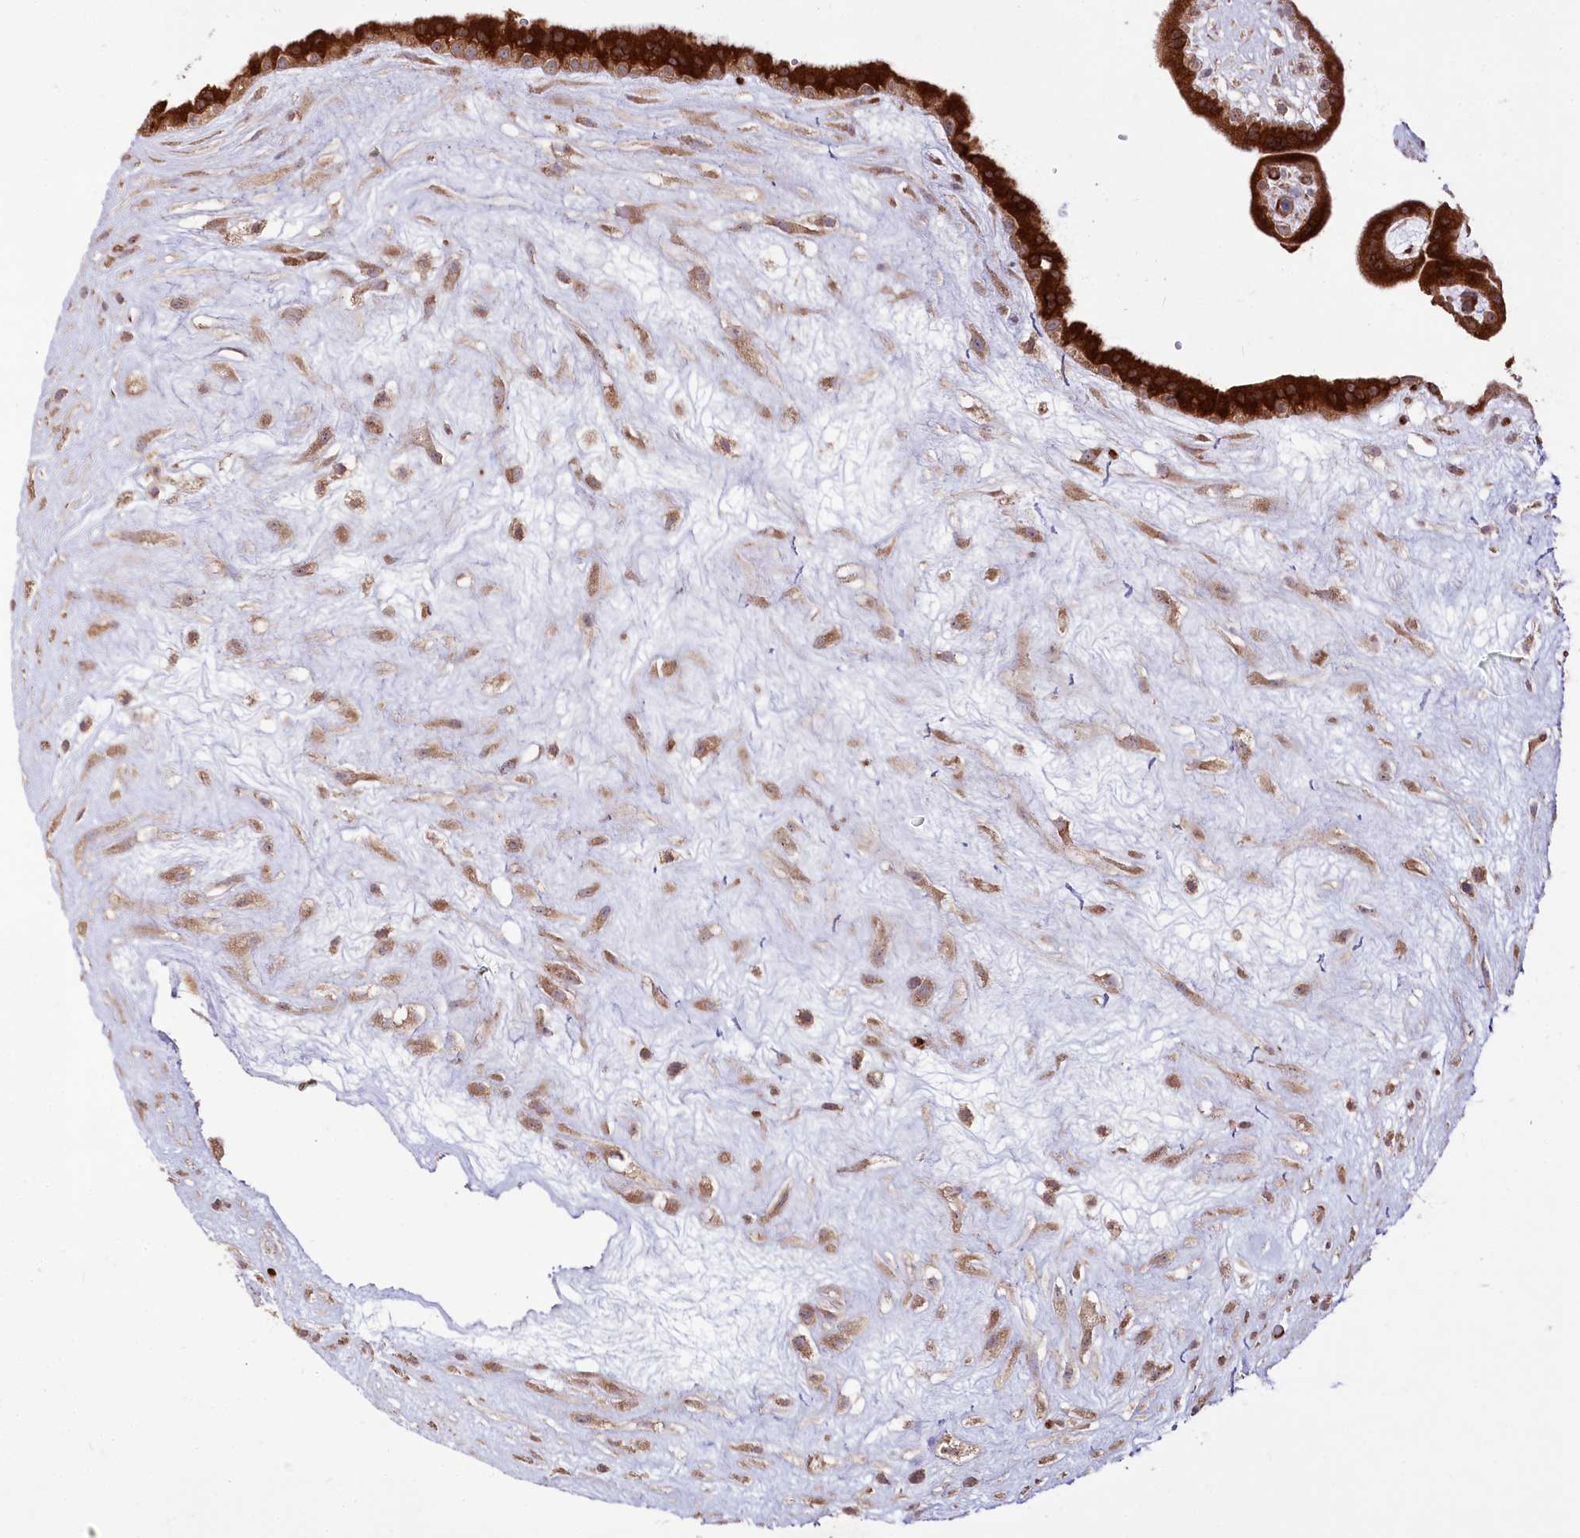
{"staining": {"intensity": "strong", "quantity": ">75%", "location": "cytoplasmic/membranous"}, "tissue": "placenta", "cell_type": "Trophoblastic cells", "image_type": "normal", "snomed": [{"axis": "morphology", "description": "Normal tissue, NOS"}, {"axis": "topography", "description": "Placenta"}], "caption": "This is a photomicrograph of immunohistochemistry (IHC) staining of unremarkable placenta, which shows strong positivity in the cytoplasmic/membranous of trophoblastic cells.", "gene": "STT3B", "patient": {"sex": "female", "age": 18}}